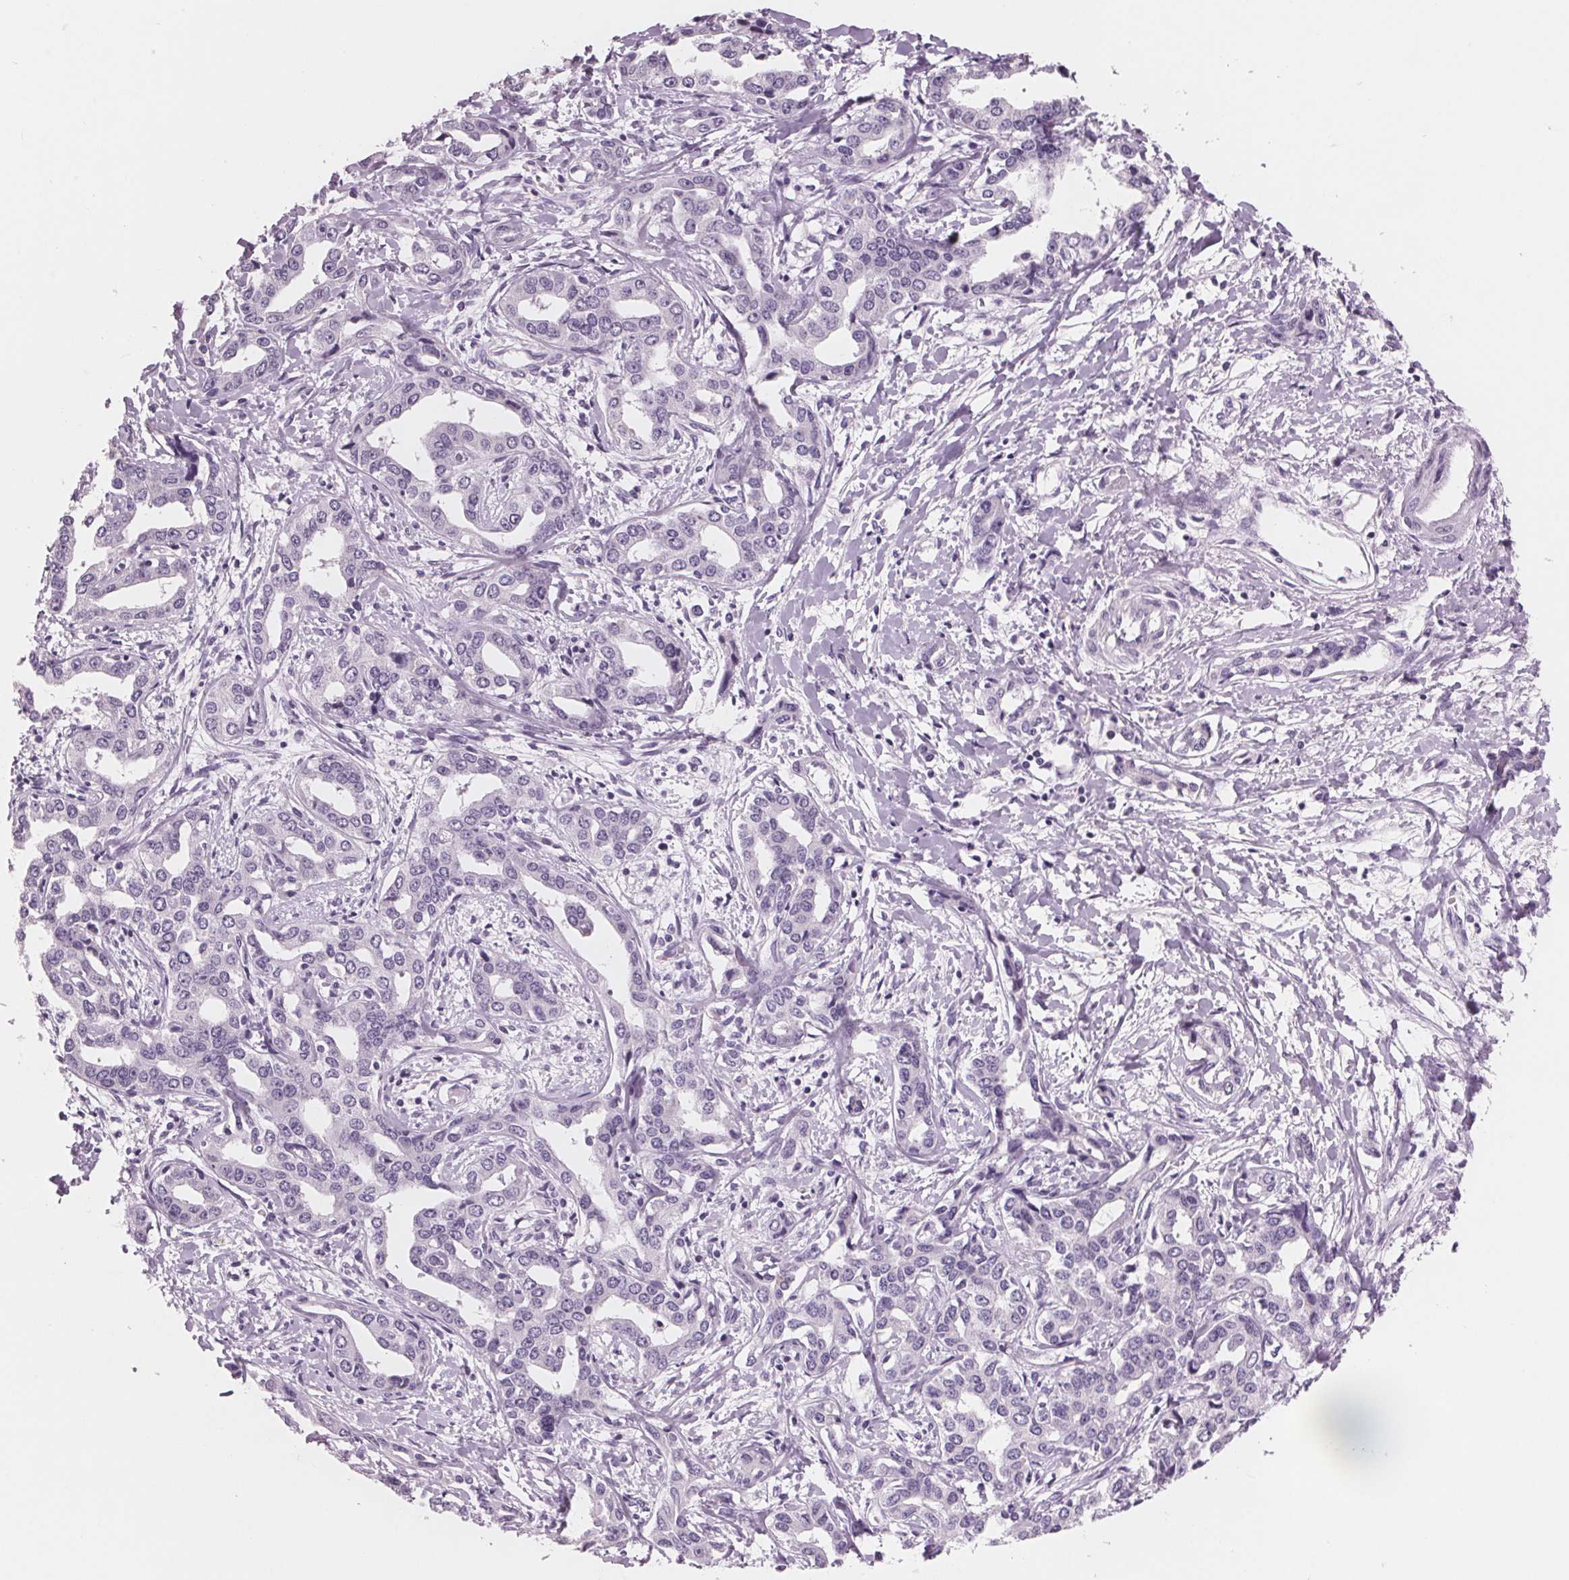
{"staining": {"intensity": "negative", "quantity": "none", "location": "none"}, "tissue": "liver cancer", "cell_type": "Tumor cells", "image_type": "cancer", "snomed": [{"axis": "morphology", "description": "Cholangiocarcinoma"}, {"axis": "topography", "description": "Liver"}], "caption": "Histopathology image shows no significant protein staining in tumor cells of liver cancer (cholangiocarcinoma). Nuclei are stained in blue.", "gene": "AMBP", "patient": {"sex": "male", "age": 59}}